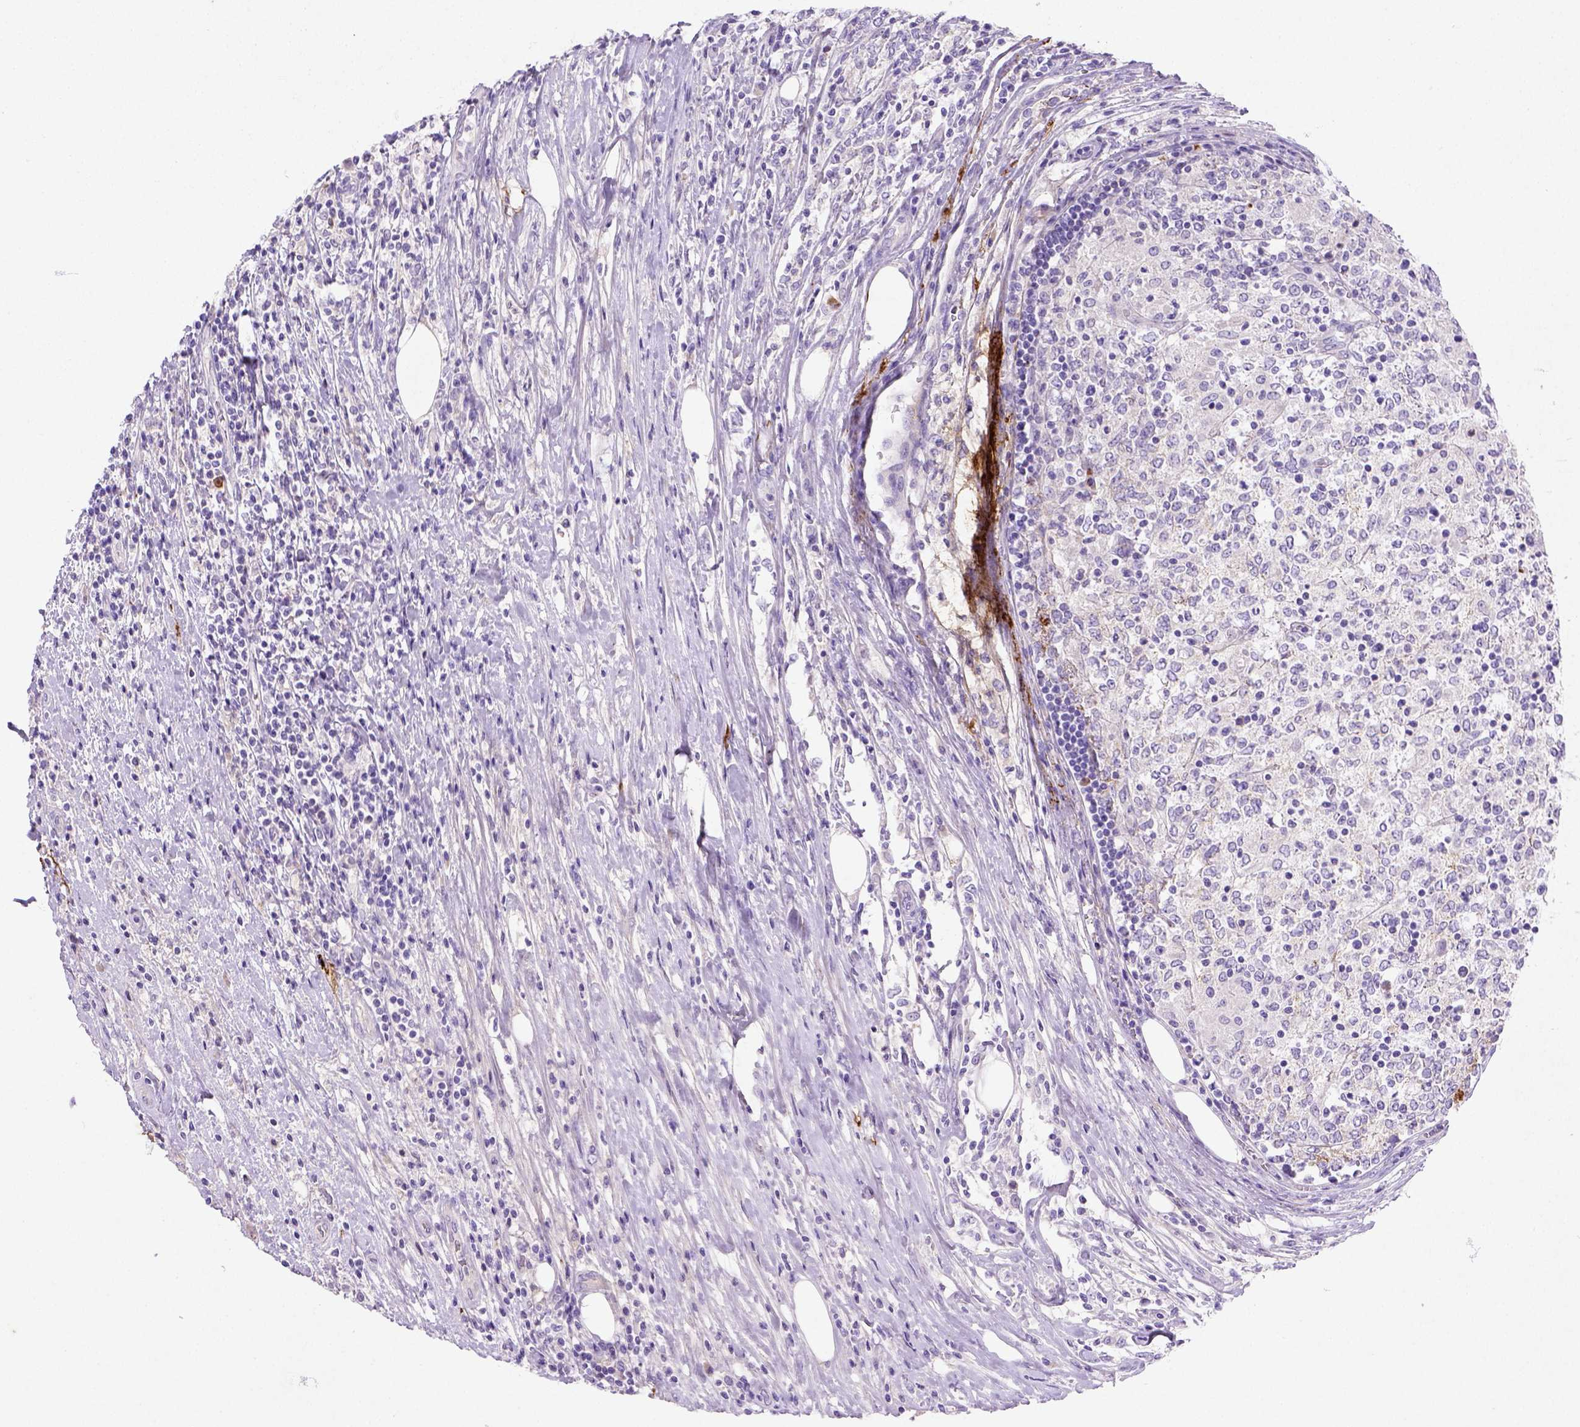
{"staining": {"intensity": "negative", "quantity": "none", "location": "none"}, "tissue": "lymphoma", "cell_type": "Tumor cells", "image_type": "cancer", "snomed": [{"axis": "morphology", "description": "Malignant lymphoma, non-Hodgkin's type, High grade"}, {"axis": "topography", "description": "Lymph node"}], "caption": "The immunohistochemistry (IHC) histopathology image has no significant staining in tumor cells of lymphoma tissue.", "gene": "NUDT2", "patient": {"sex": "female", "age": 84}}